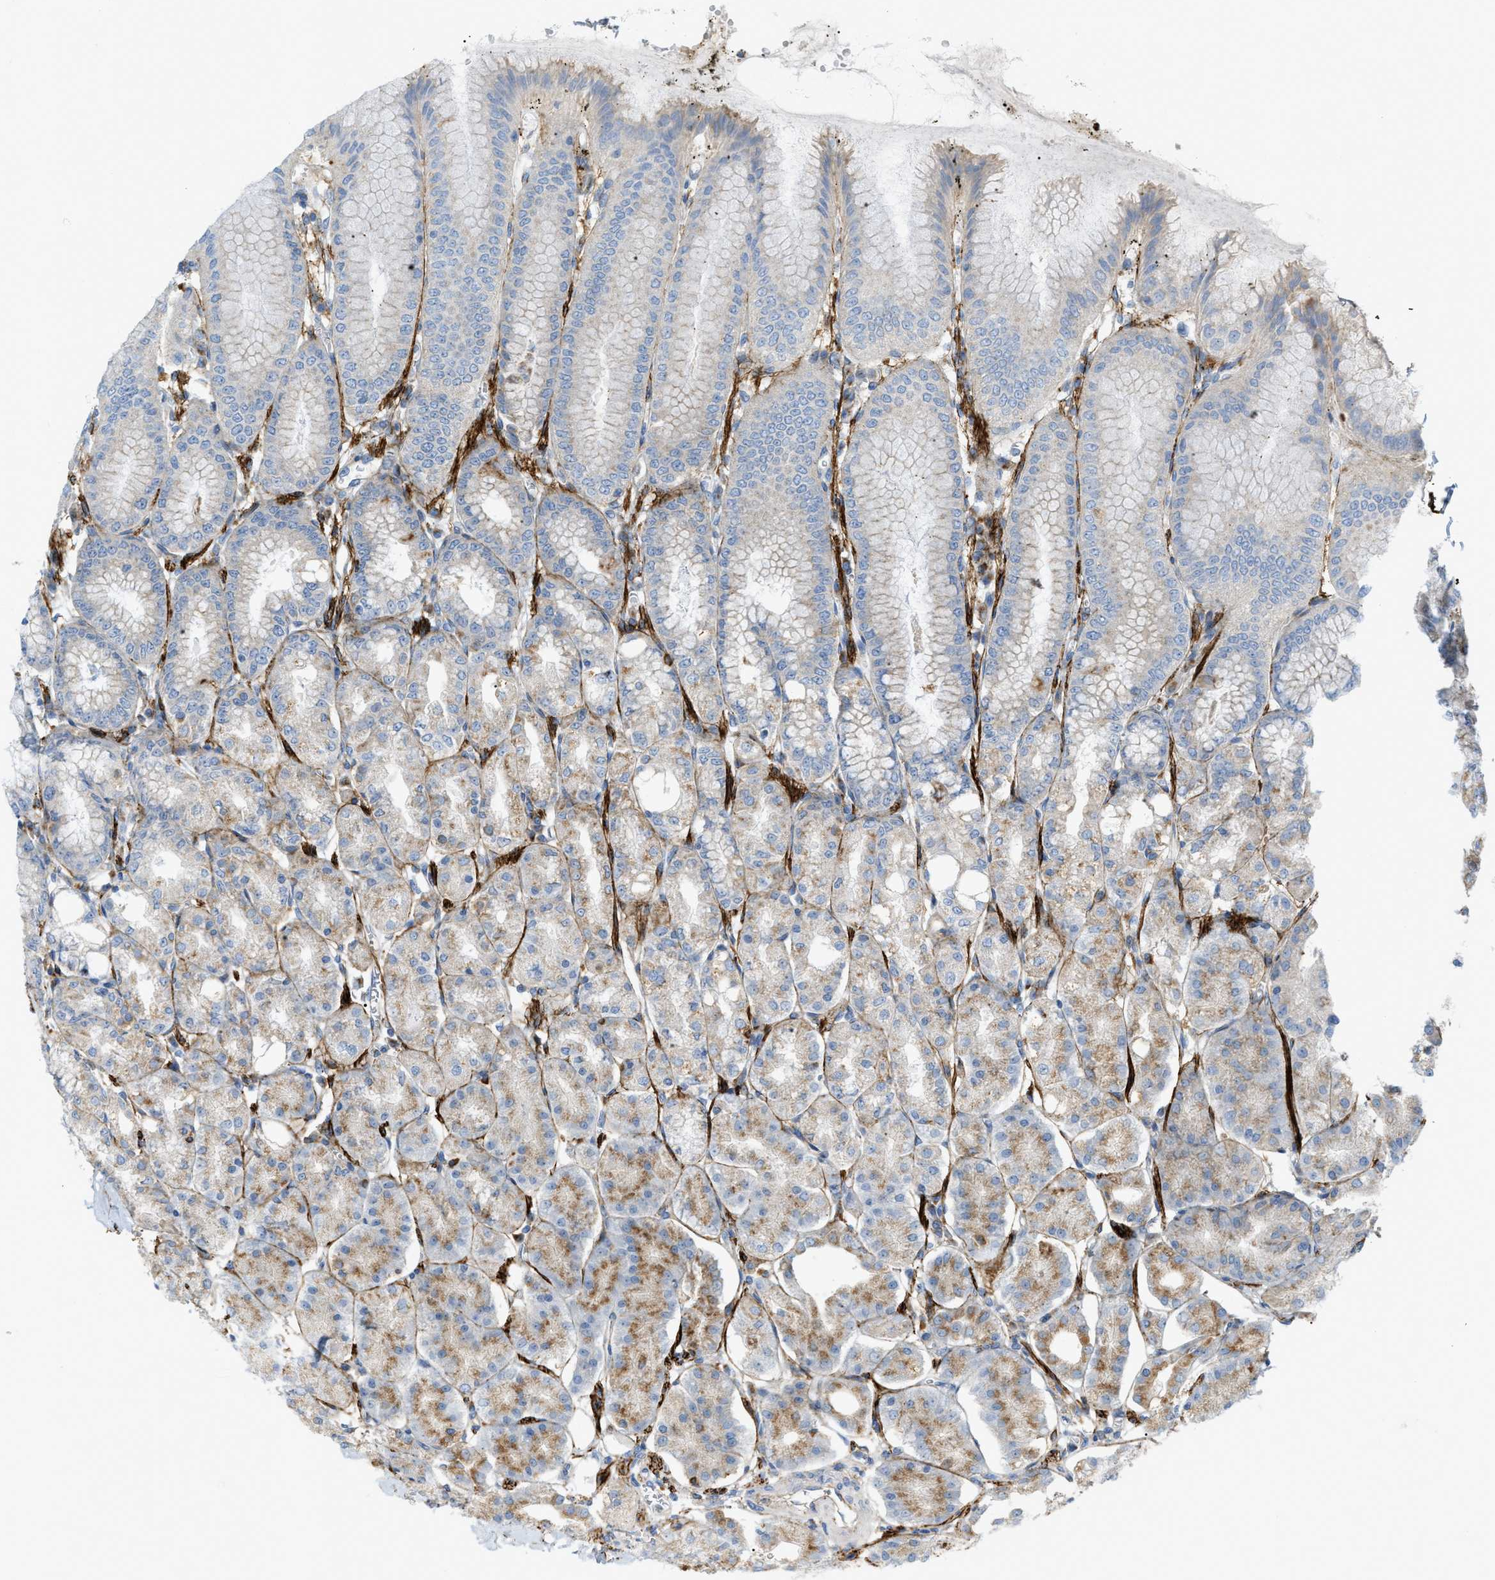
{"staining": {"intensity": "weak", "quantity": ">75%", "location": "cytoplasmic/membranous"}, "tissue": "stomach", "cell_type": "Glandular cells", "image_type": "normal", "snomed": [{"axis": "morphology", "description": "Normal tissue, NOS"}, {"axis": "topography", "description": "Stomach, lower"}], "caption": "A photomicrograph showing weak cytoplasmic/membranous positivity in about >75% of glandular cells in benign stomach, as visualized by brown immunohistochemical staining.", "gene": "LMBRD1", "patient": {"sex": "male", "age": 71}}